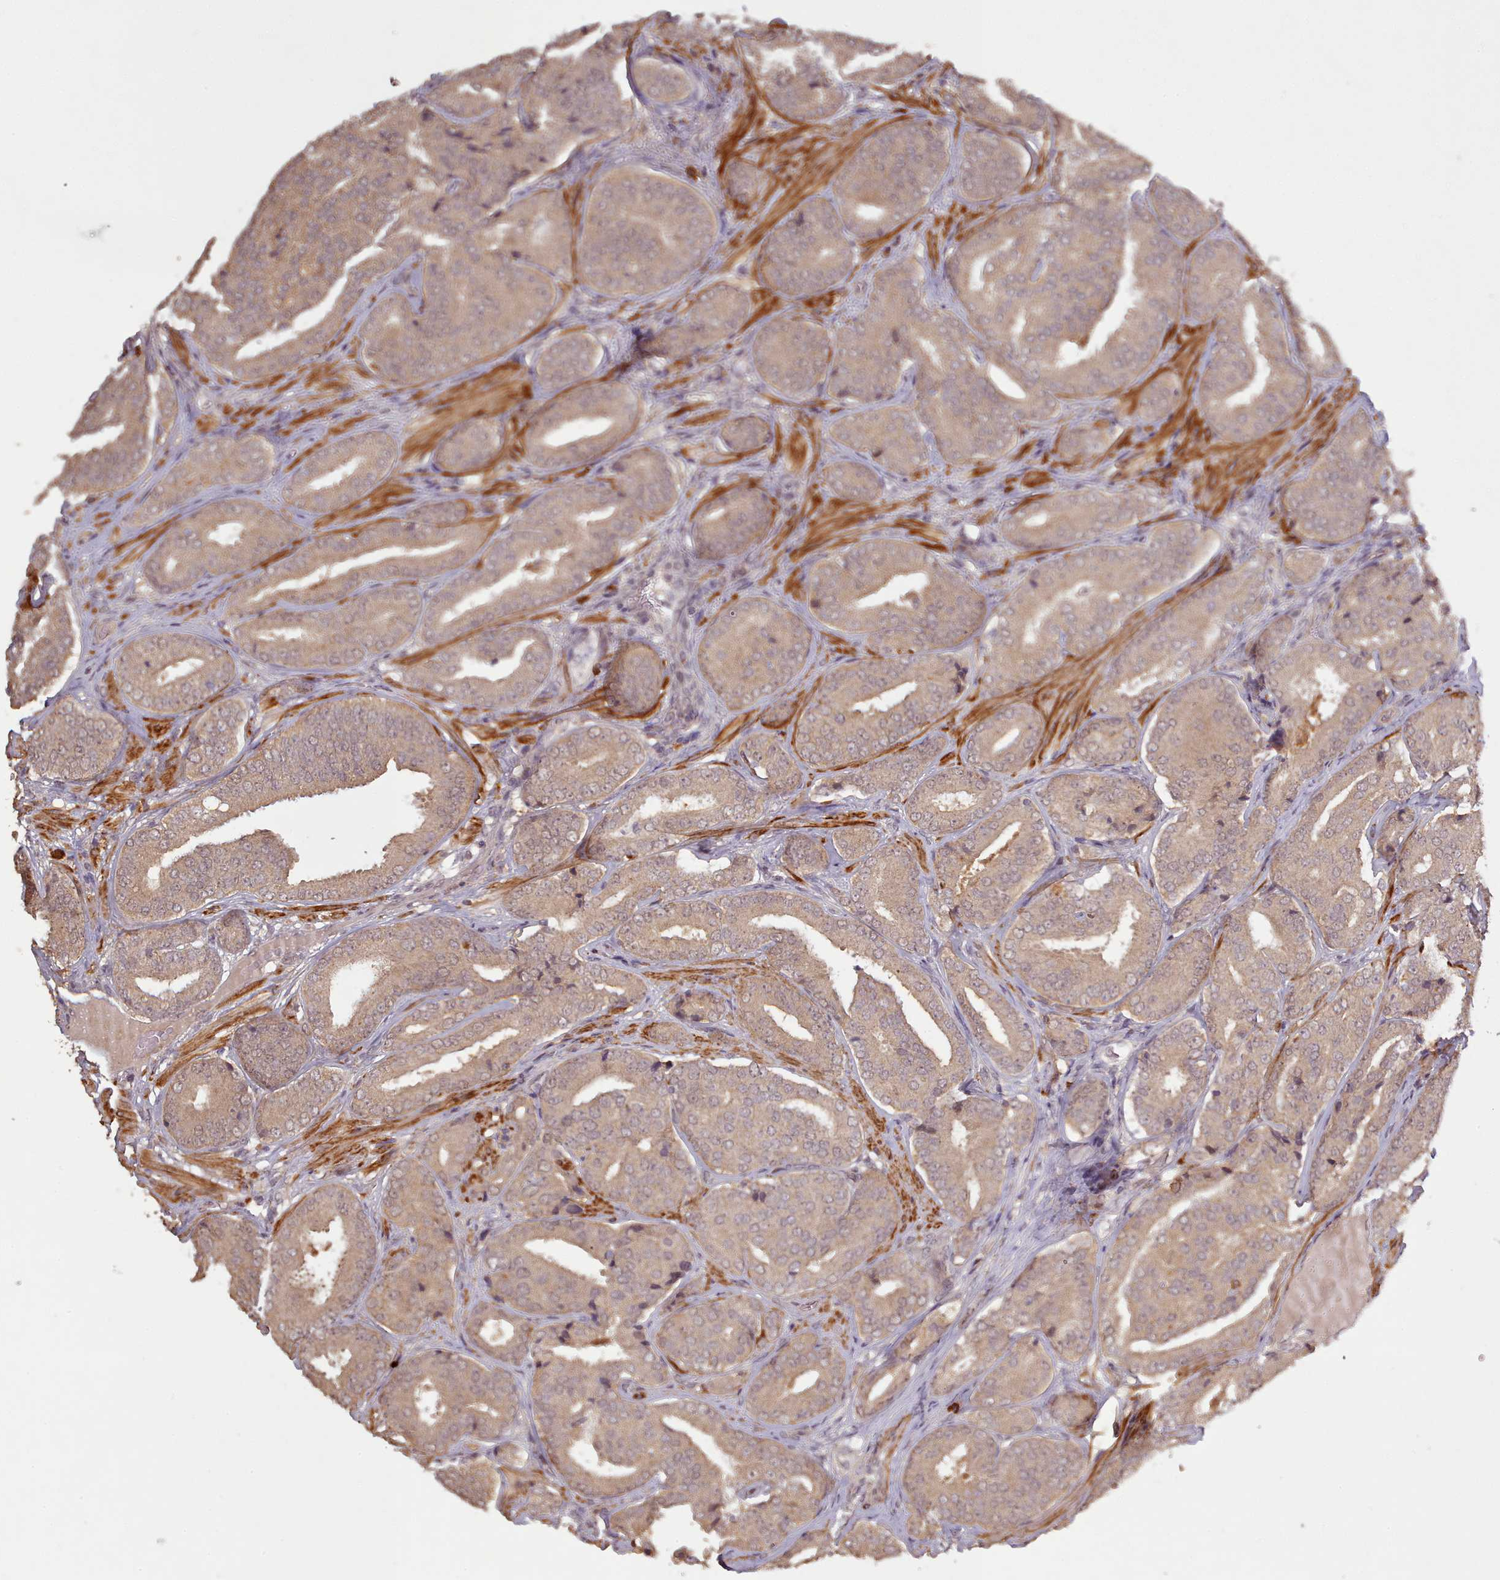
{"staining": {"intensity": "weak", "quantity": ">75%", "location": "cytoplasmic/membranous"}, "tissue": "prostate cancer", "cell_type": "Tumor cells", "image_type": "cancer", "snomed": [{"axis": "morphology", "description": "Adenocarcinoma, High grade"}, {"axis": "topography", "description": "Prostate"}], "caption": "Prostate adenocarcinoma (high-grade) stained with a protein marker exhibits weak staining in tumor cells.", "gene": "CDC6", "patient": {"sex": "male", "age": 63}}